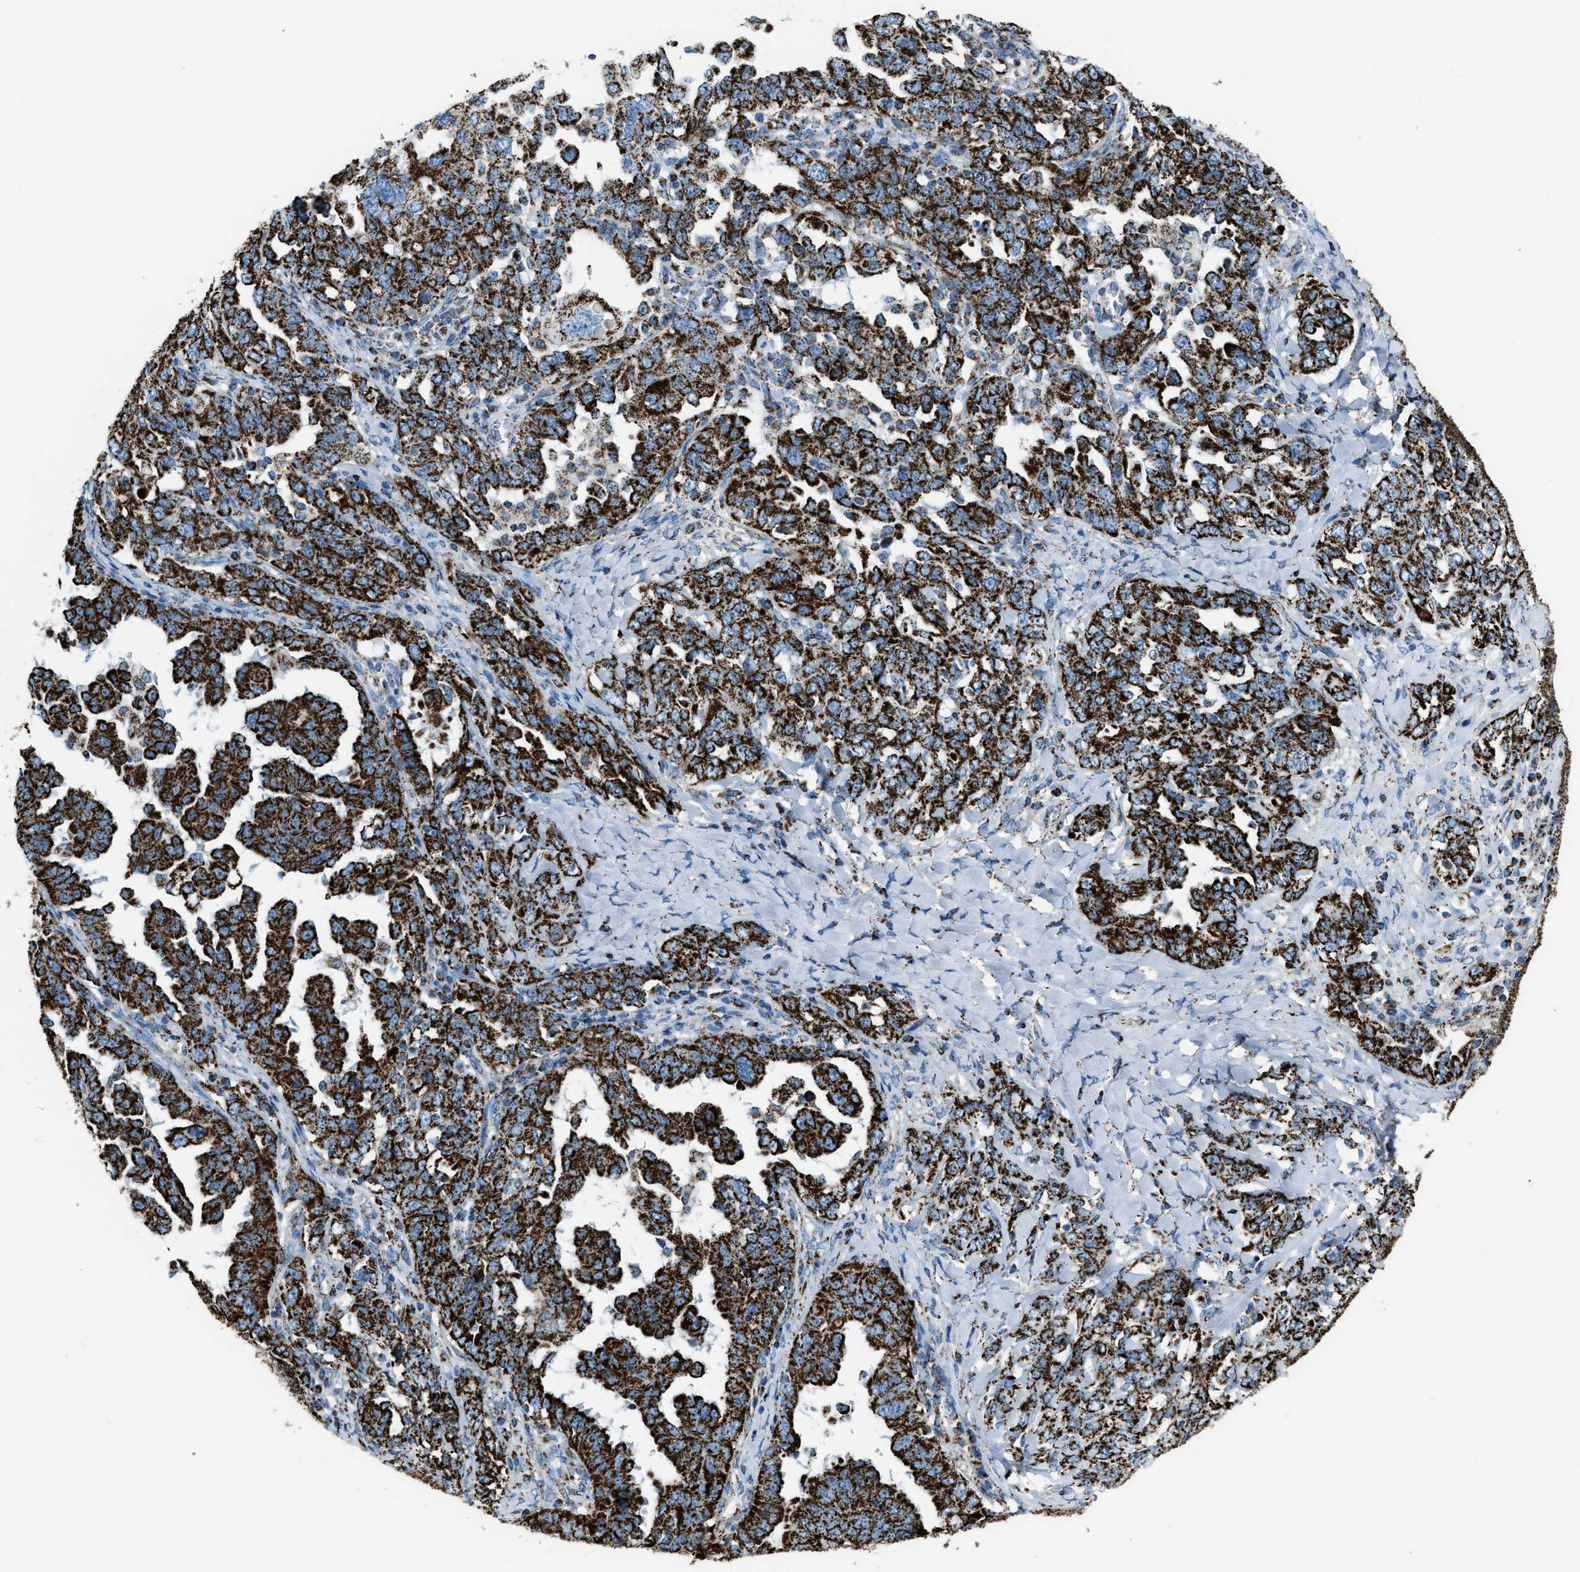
{"staining": {"intensity": "strong", "quantity": ">75%", "location": "cytoplasmic/membranous"}, "tissue": "ovarian cancer", "cell_type": "Tumor cells", "image_type": "cancer", "snomed": [{"axis": "morphology", "description": "Carcinoma, endometroid"}, {"axis": "topography", "description": "Ovary"}], "caption": "Ovarian cancer stained with a protein marker exhibits strong staining in tumor cells.", "gene": "MDH2", "patient": {"sex": "female", "age": 62}}